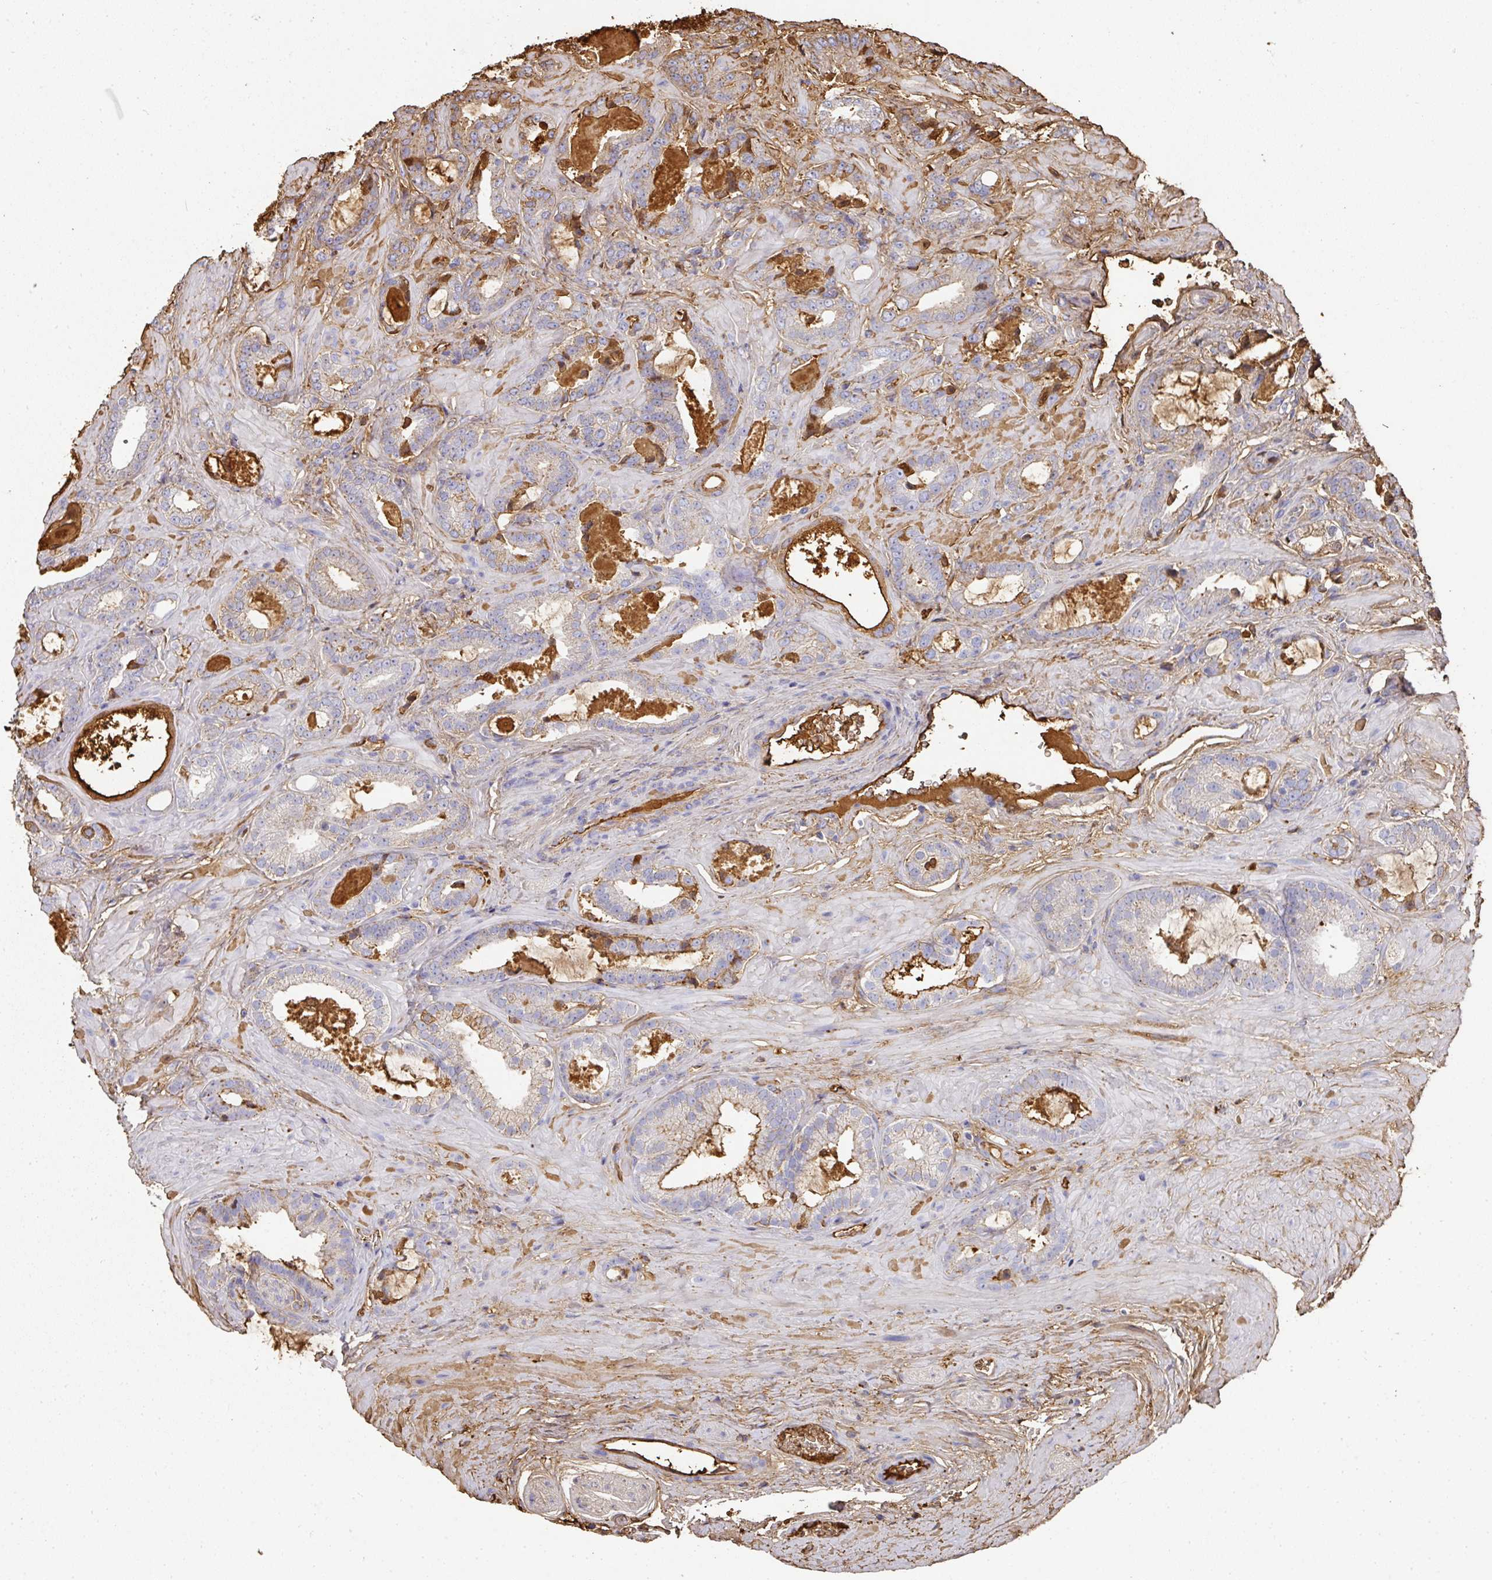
{"staining": {"intensity": "moderate", "quantity": "25%-75%", "location": "cytoplasmic/membranous"}, "tissue": "prostate cancer", "cell_type": "Tumor cells", "image_type": "cancer", "snomed": [{"axis": "morphology", "description": "Adenocarcinoma, Low grade"}, {"axis": "topography", "description": "Prostate"}], "caption": "The immunohistochemical stain shows moderate cytoplasmic/membranous expression in tumor cells of adenocarcinoma (low-grade) (prostate) tissue.", "gene": "ALB", "patient": {"sex": "male", "age": 62}}